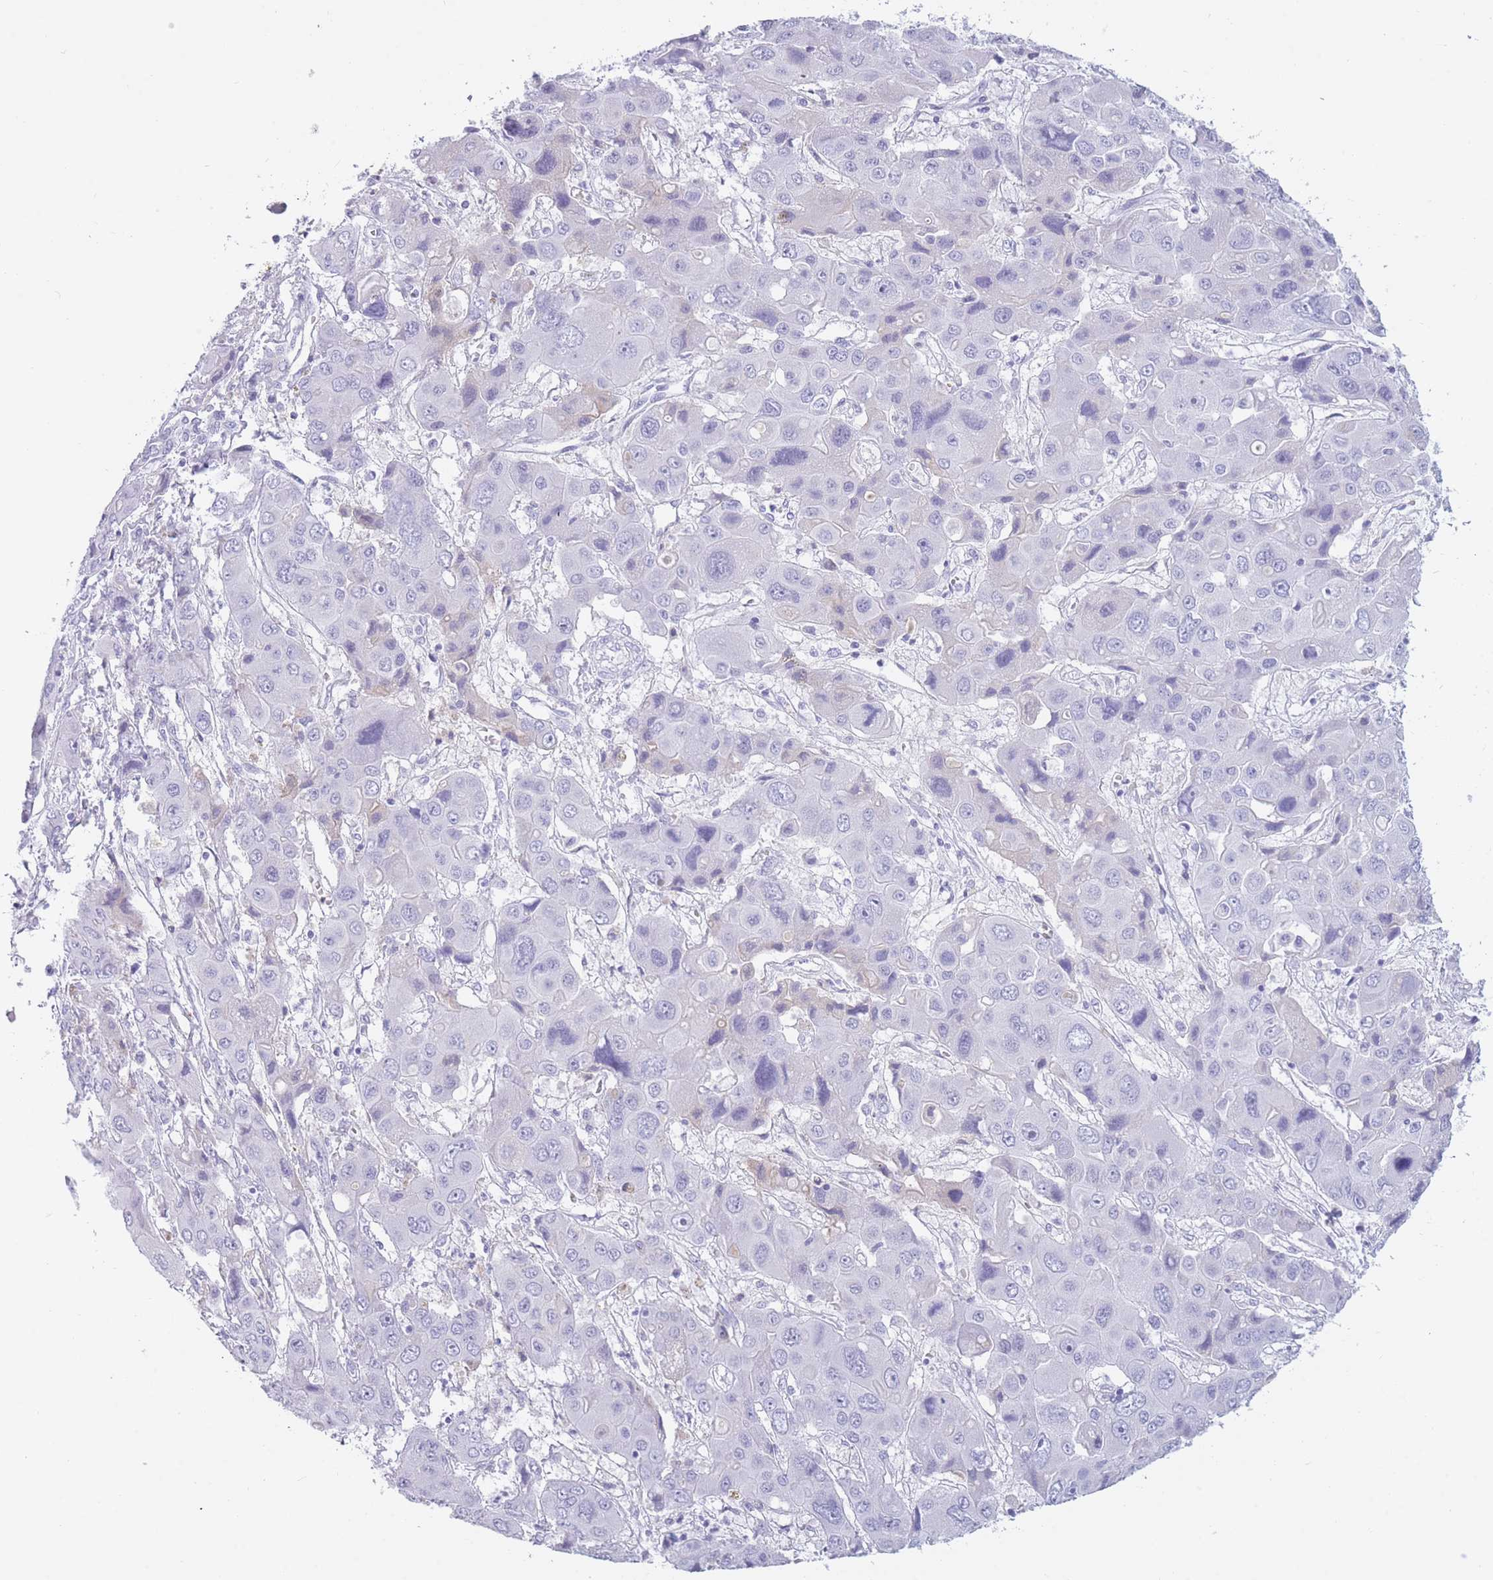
{"staining": {"intensity": "negative", "quantity": "none", "location": "none"}, "tissue": "liver cancer", "cell_type": "Tumor cells", "image_type": "cancer", "snomed": [{"axis": "morphology", "description": "Cholangiocarcinoma"}, {"axis": "topography", "description": "Liver"}], "caption": "The immunohistochemistry micrograph has no significant positivity in tumor cells of liver cancer tissue.", "gene": "TNFSF11", "patient": {"sex": "male", "age": 67}}